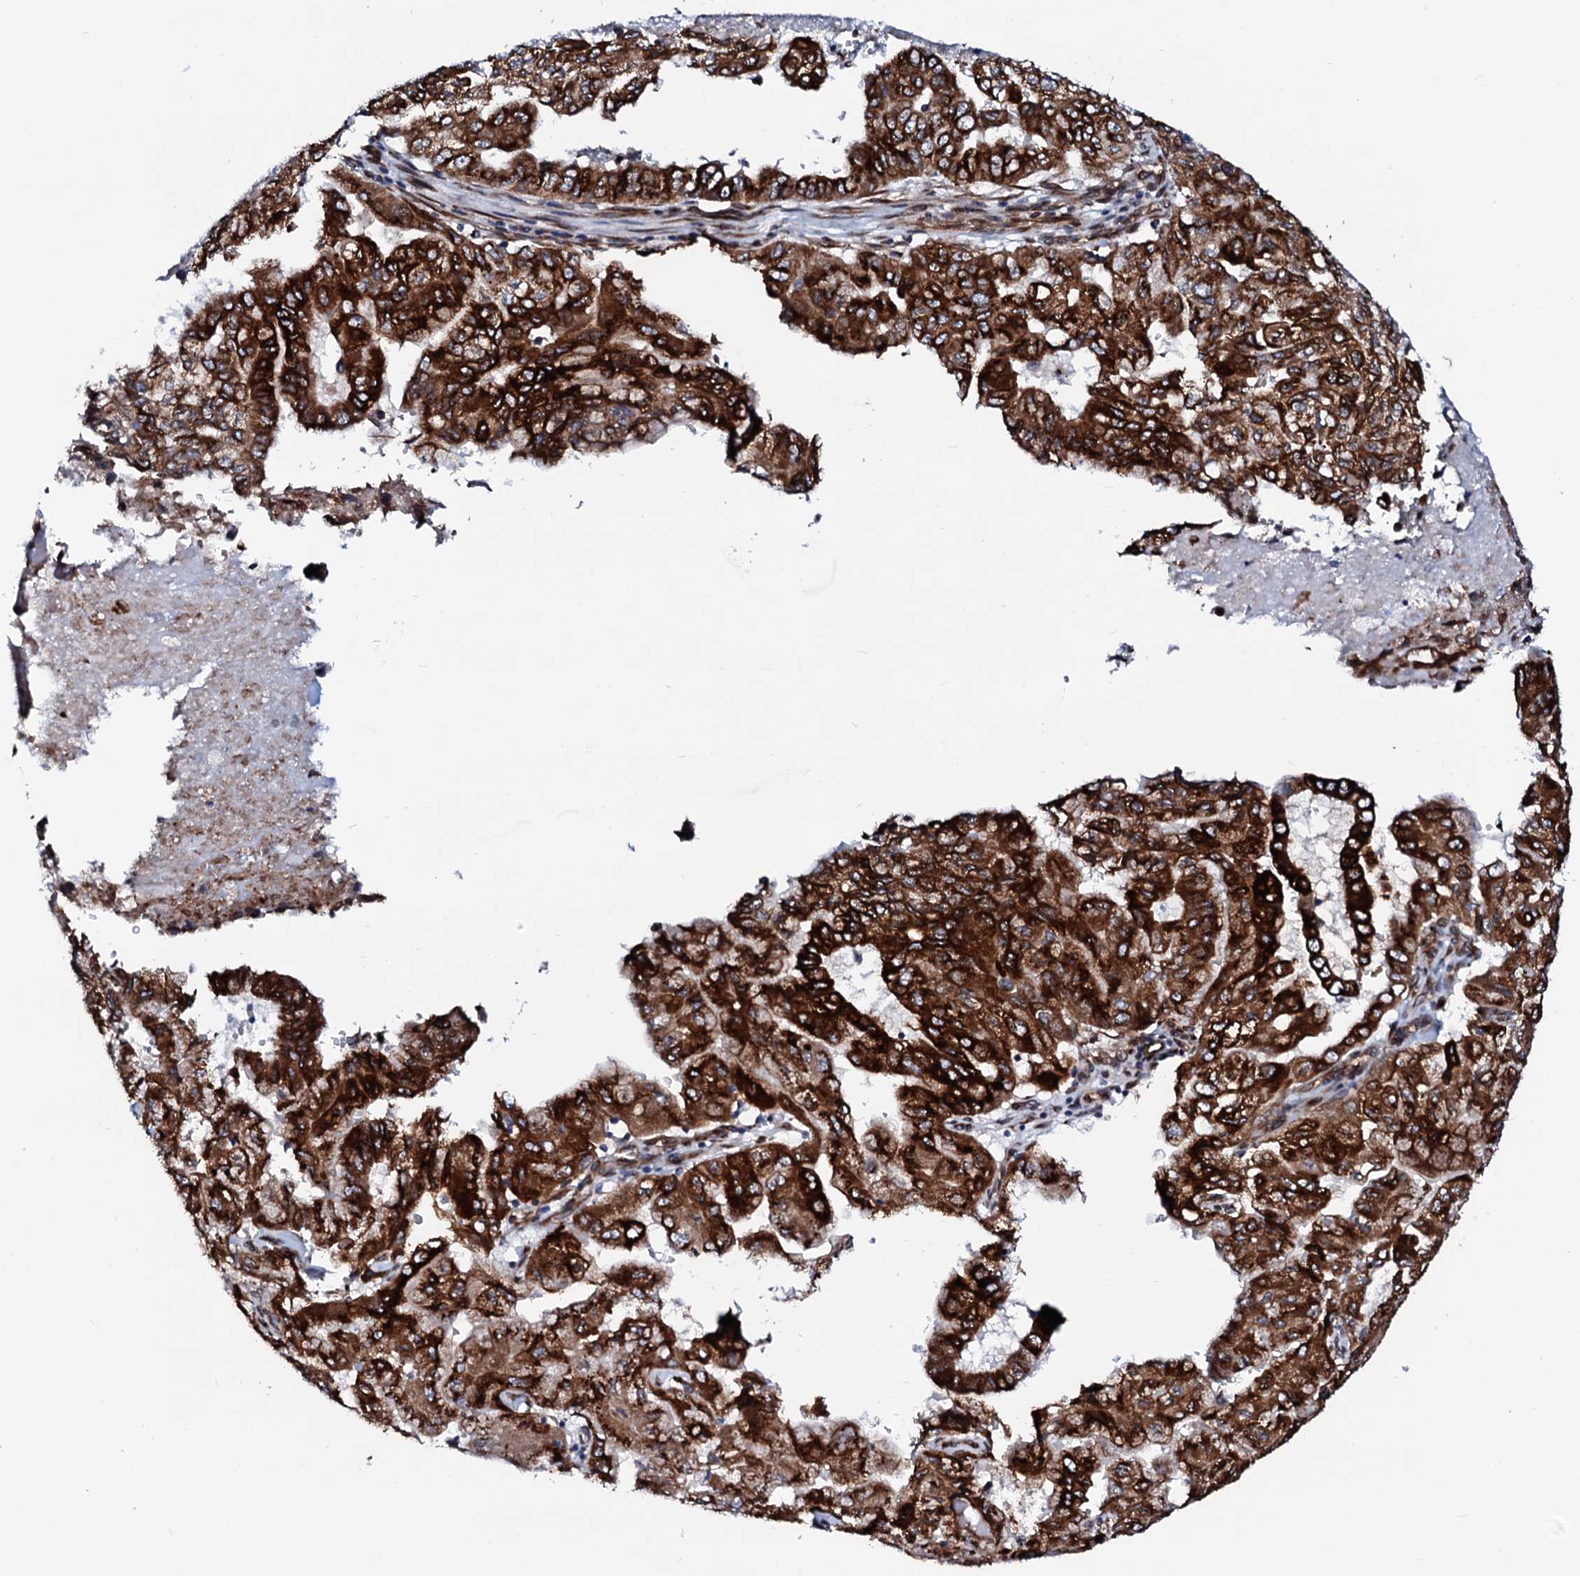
{"staining": {"intensity": "strong", "quantity": ">75%", "location": "cytoplasmic/membranous"}, "tissue": "pancreatic cancer", "cell_type": "Tumor cells", "image_type": "cancer", "snomed": [{"axis": "morphology", "description": "Adenocarcinoma, NOS"}, {"axis": "topography", "description": "Pancreas"}], "caption": "Immunohistochemistry of human pancreatic cancer (adenocarcinoma) exhibits high levels of strong cytoplasmic/membranous staining in about >75% of tumor cells.", "gene": "TMCO3", "patient": {"sex": "male", "age": 51}}